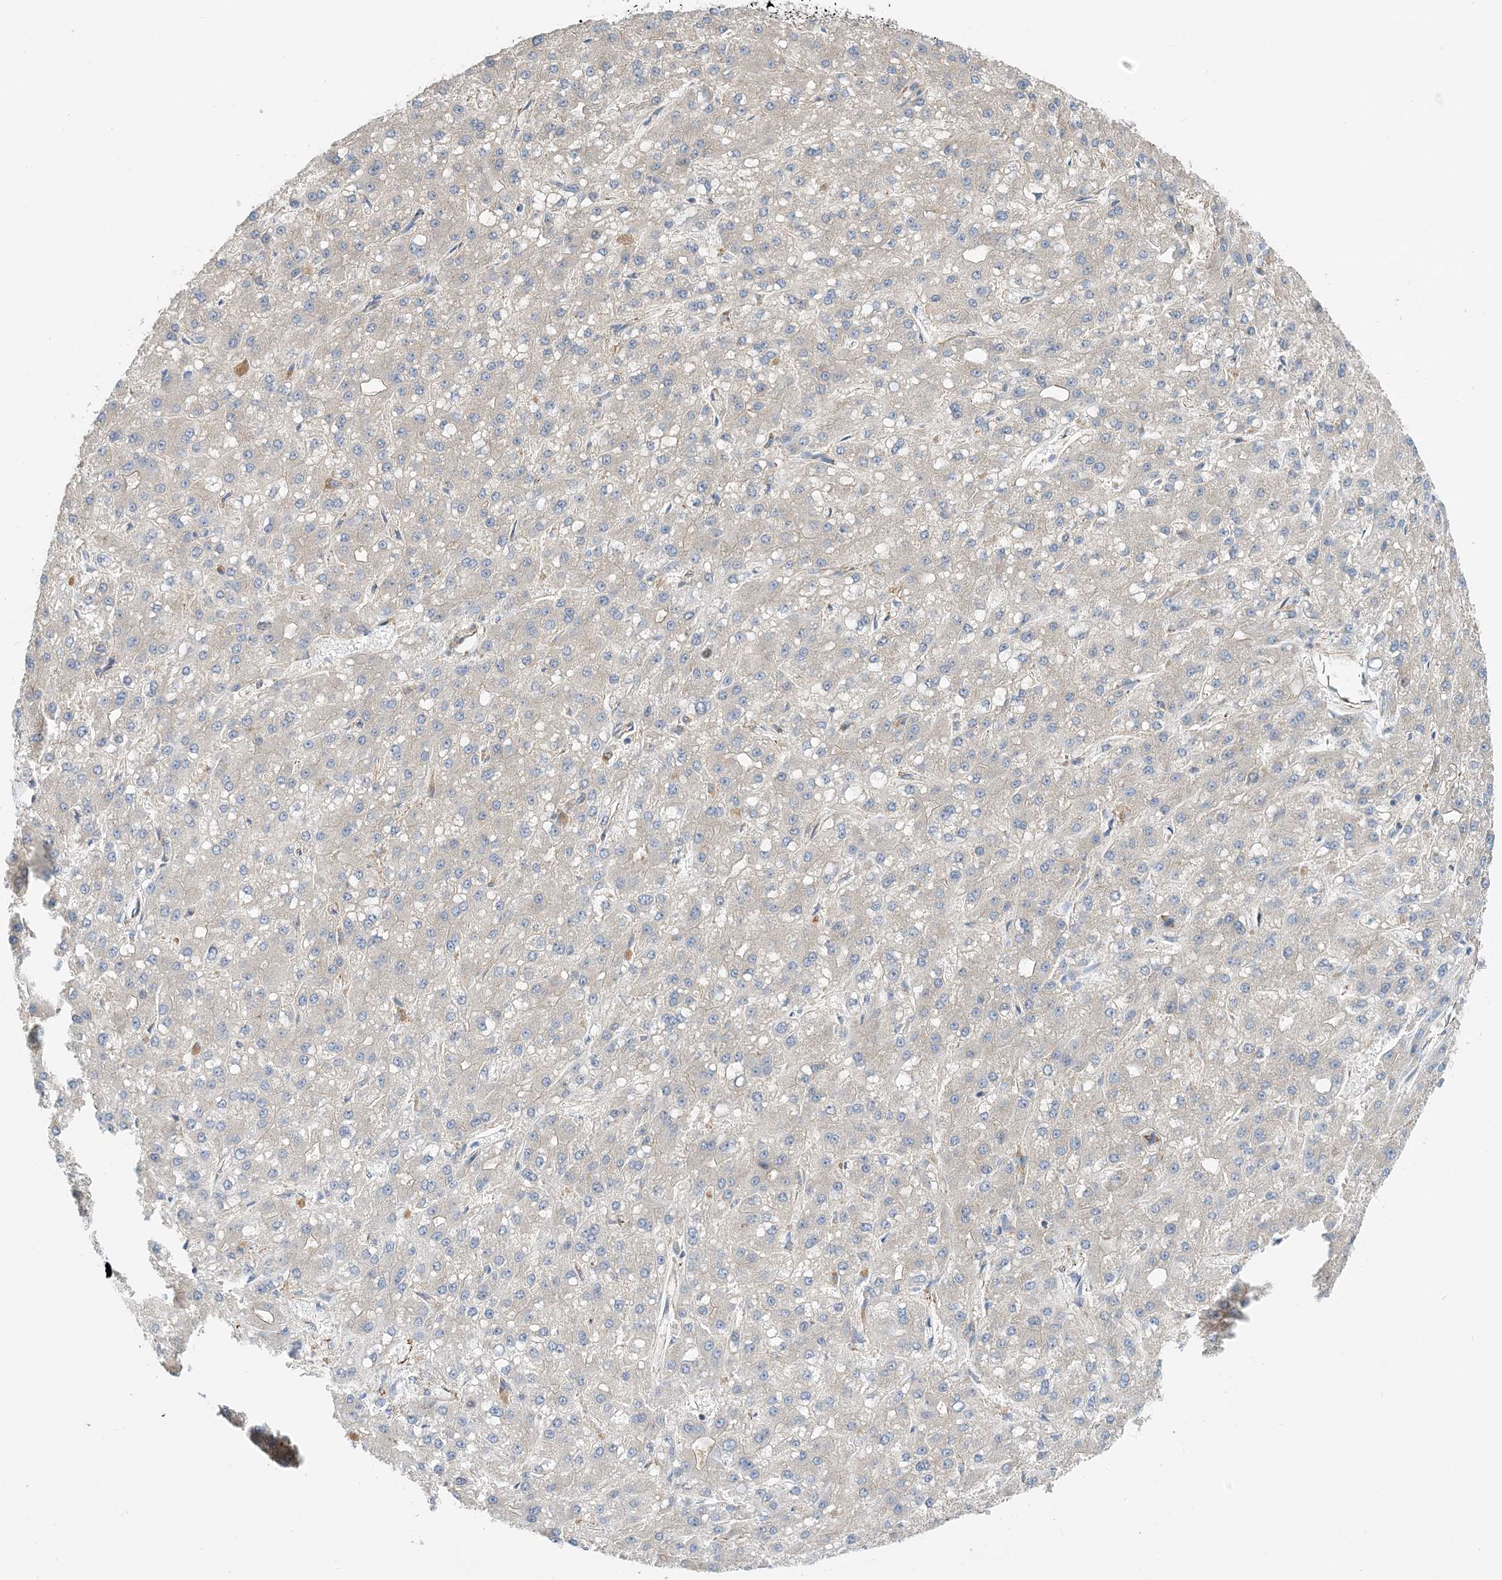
{"staining": {"intensity": "negative", "quantity": "none", "location": "none"}, "tissue": "liver cancer", "cell_type": "Tumor cells", "image_type": "cancer", "snomed": [{"axis": "morphology", "description": "Carcinoma, Hepatocellular, NOS"}, {"axis": "topography", "description": "Liver"}], "caption": "Immunohistochemistry (IHC) histopathology image of hepatocellular carcinoma (liver) stained for a protein (brown), which shows no positivity in tumor cells. Brightfield microscopy of immunohistochemistry (IHC) stained with DAB (brown) and hematoxylin (blue), captured at high magnification.", "gene": "SIDT1", "patient": {"sex": "male", "age": 67}}